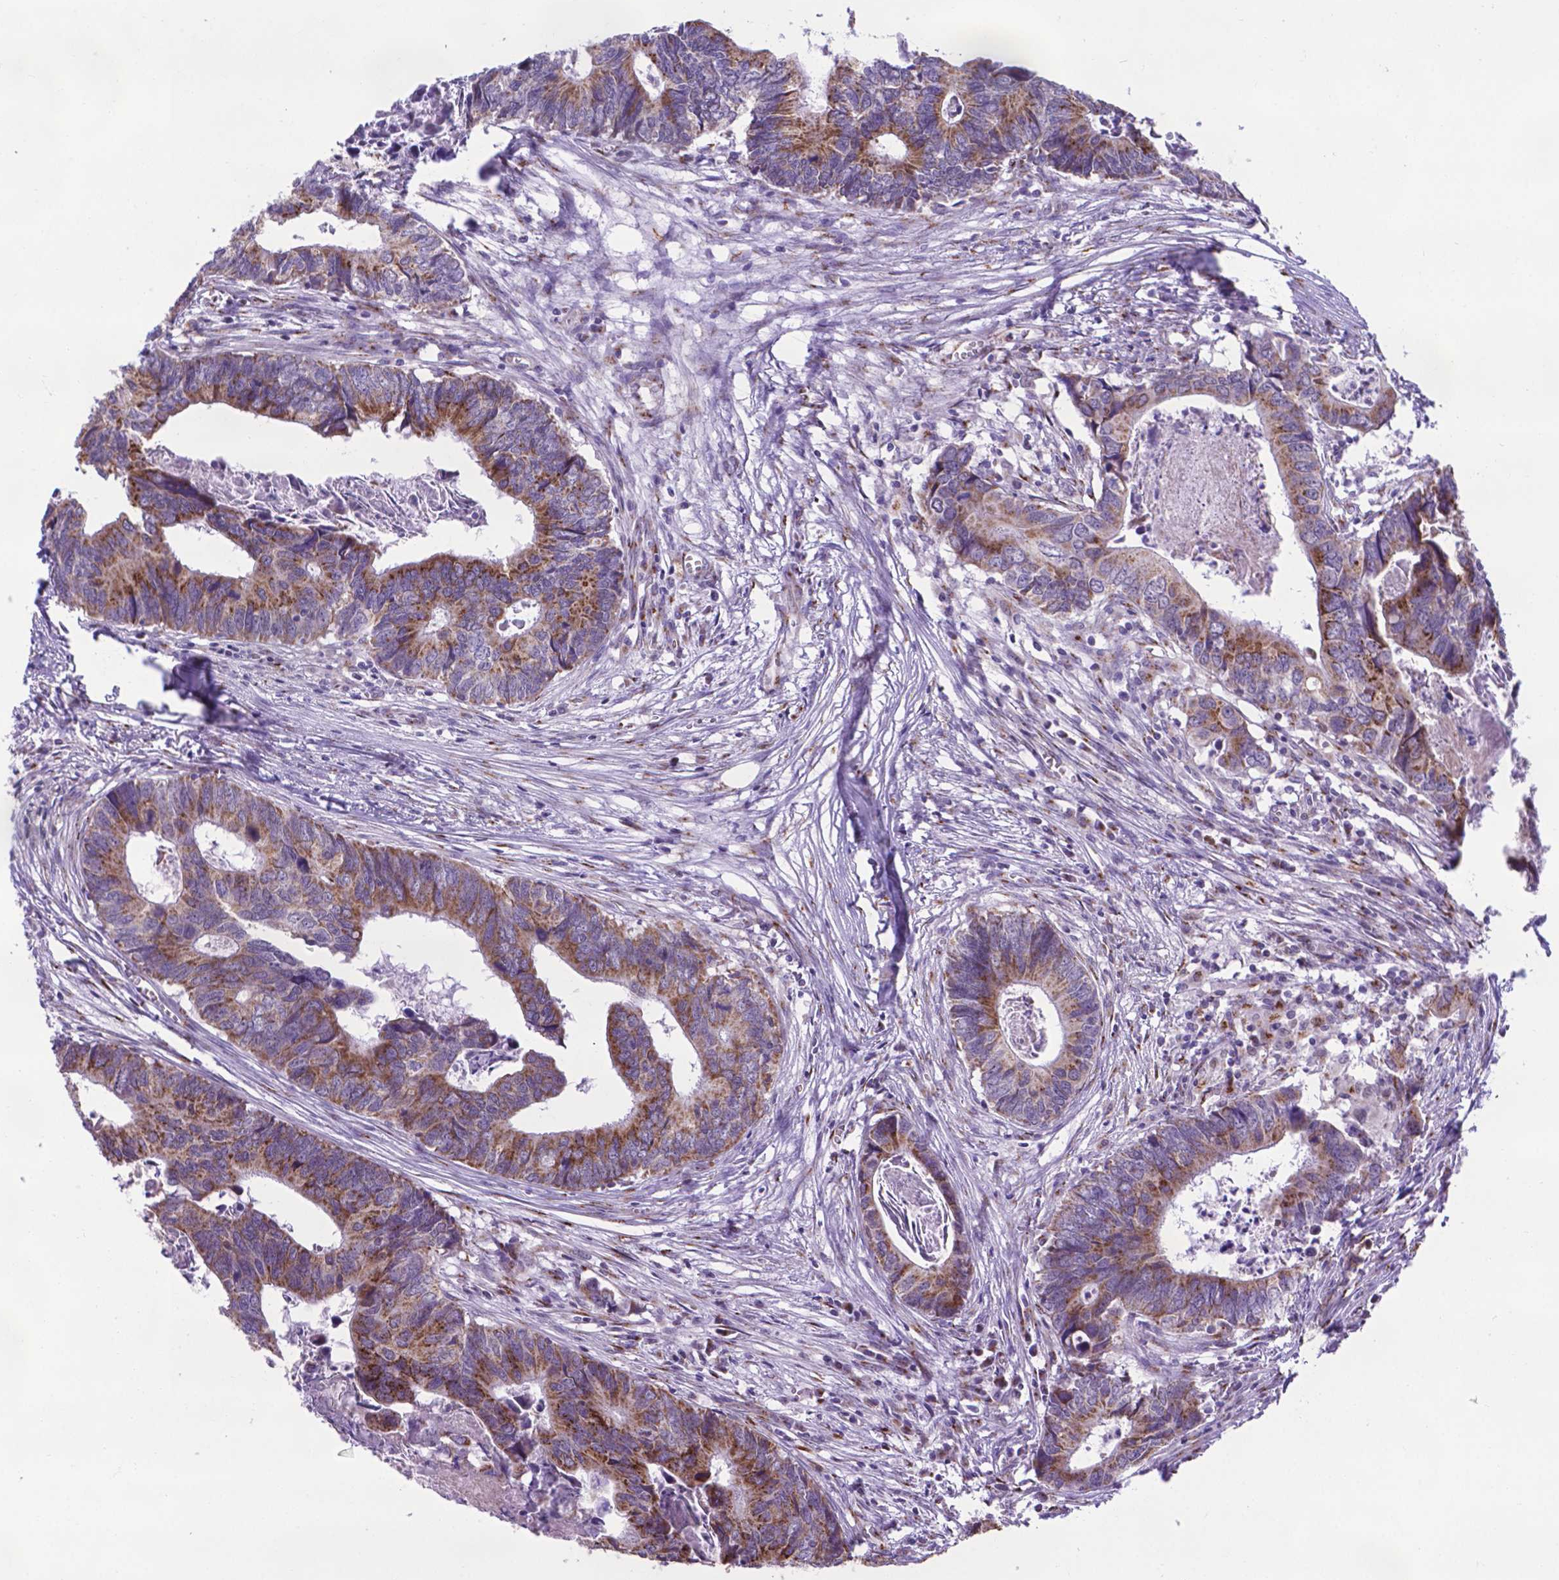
{"staining": {"intensity": "moderate", "quantity": "25%-75%", "location": "cytoplasmic/membranous"}, "tissue": "colorectal cancer", "cell_type": "Tumor cells", "image_type": "cancer", "snomed": [{"axis": "morphology", "description": "Adenocarcinoma, NOS"}, {"axis": "topography", "description": "Colon"}], "caption": "High-magnification brightfield microscopy of colorectal cancer (adenocarcinoma) stained with DAB (brown) and counterstained with hematoxylin (blue). tumor cells exhibit moderate cytoplasmic/membranous positivity is identified in about25%-75% of cells.", "gene": "MRPL10", "patient": {"sex": "female", "age": 82}}